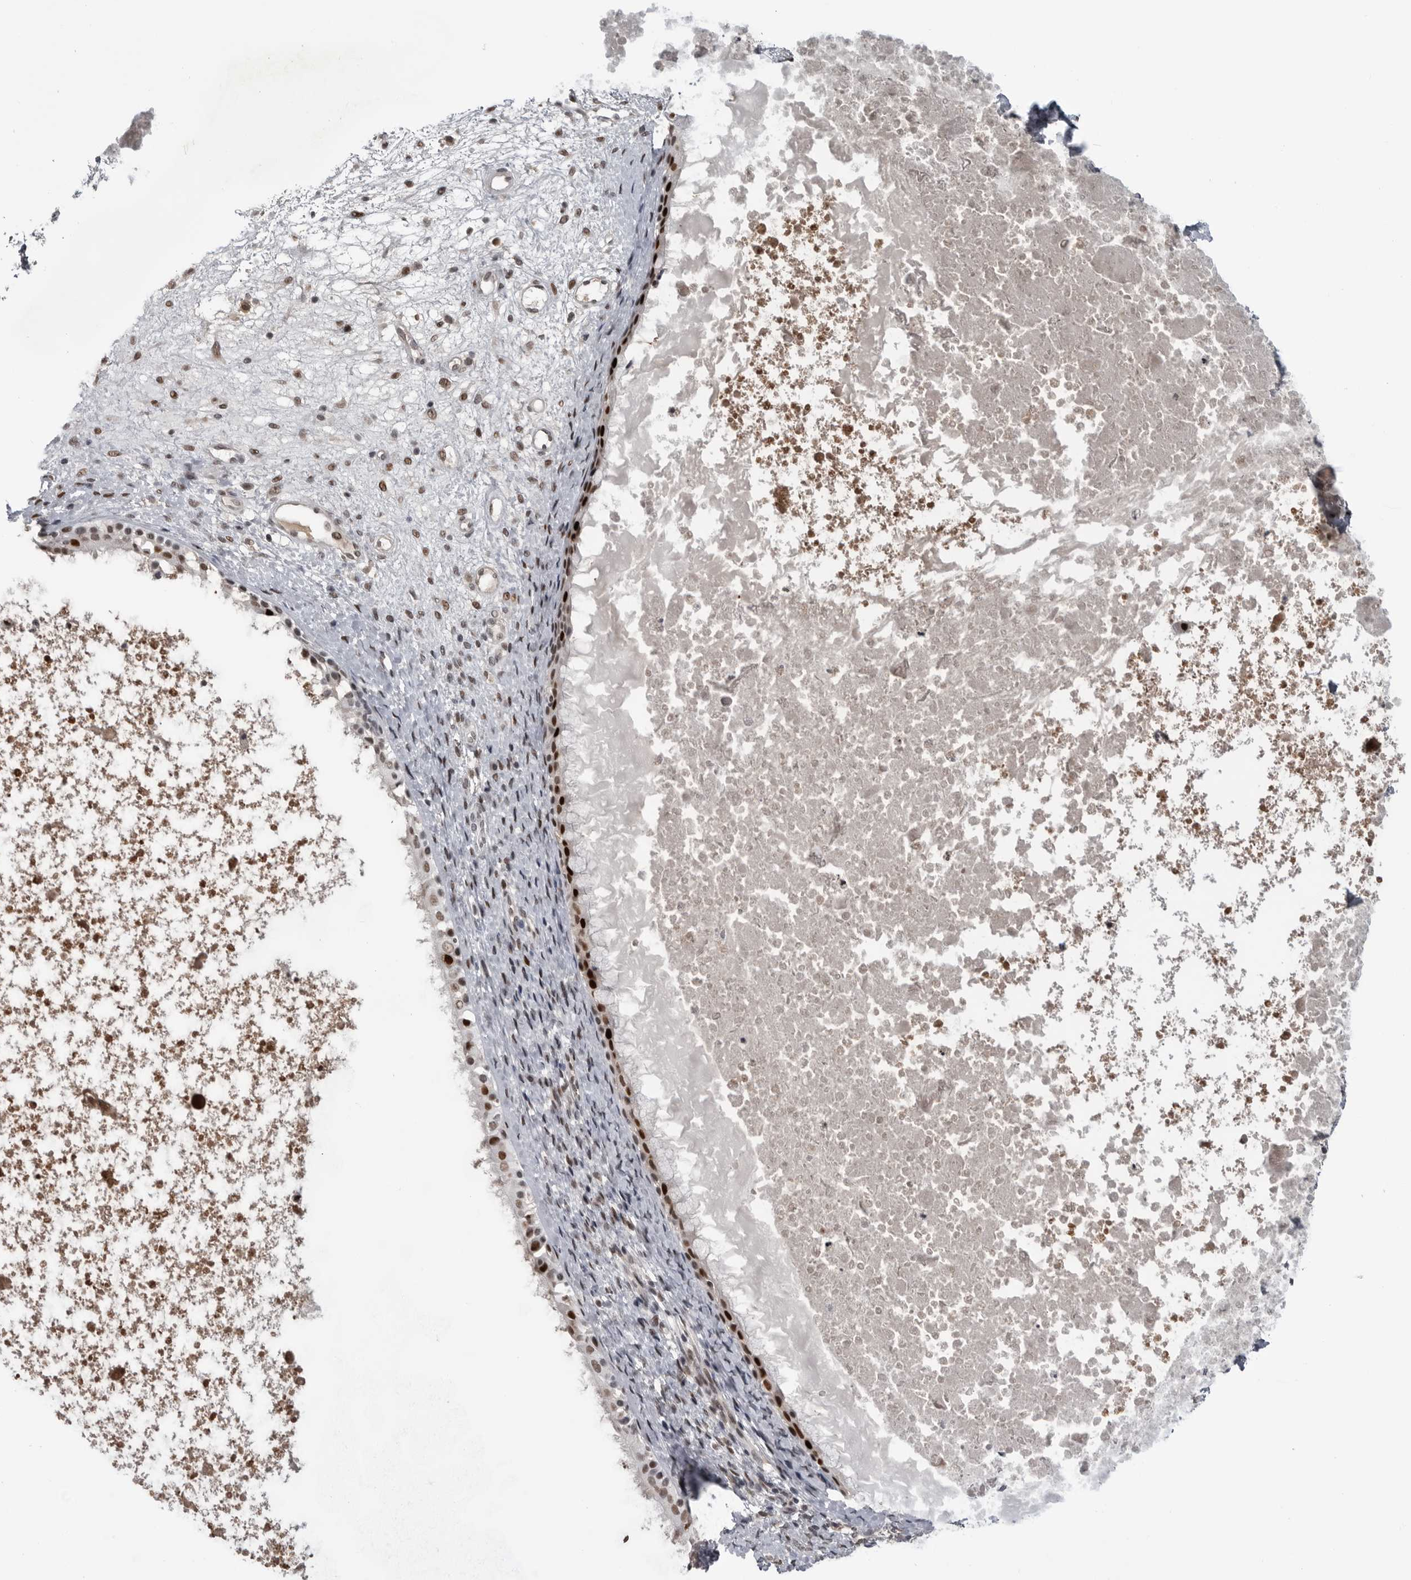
{"staining": {"intensity": "strong", "quantity": ">75%", "location": "nuclear"}, "tissue": "nasopharynx", "cell_type": "Respiratory epithelial cells", "image_type": "normal", "snomed": [{"axis": "morphology", "description": "Normal tissue, NOS"}, {"axis": "topography", "description": "Nasopharynx"}], "caption": "Approximately >75% of respiratory epithelial cells in unremarkable human nasopharynx reveal strong nuclear protein expression as visualized by brown immunohistochemical staining.", "gene": "C8orf58", "patient": {"sex": "male", "age": 22}}